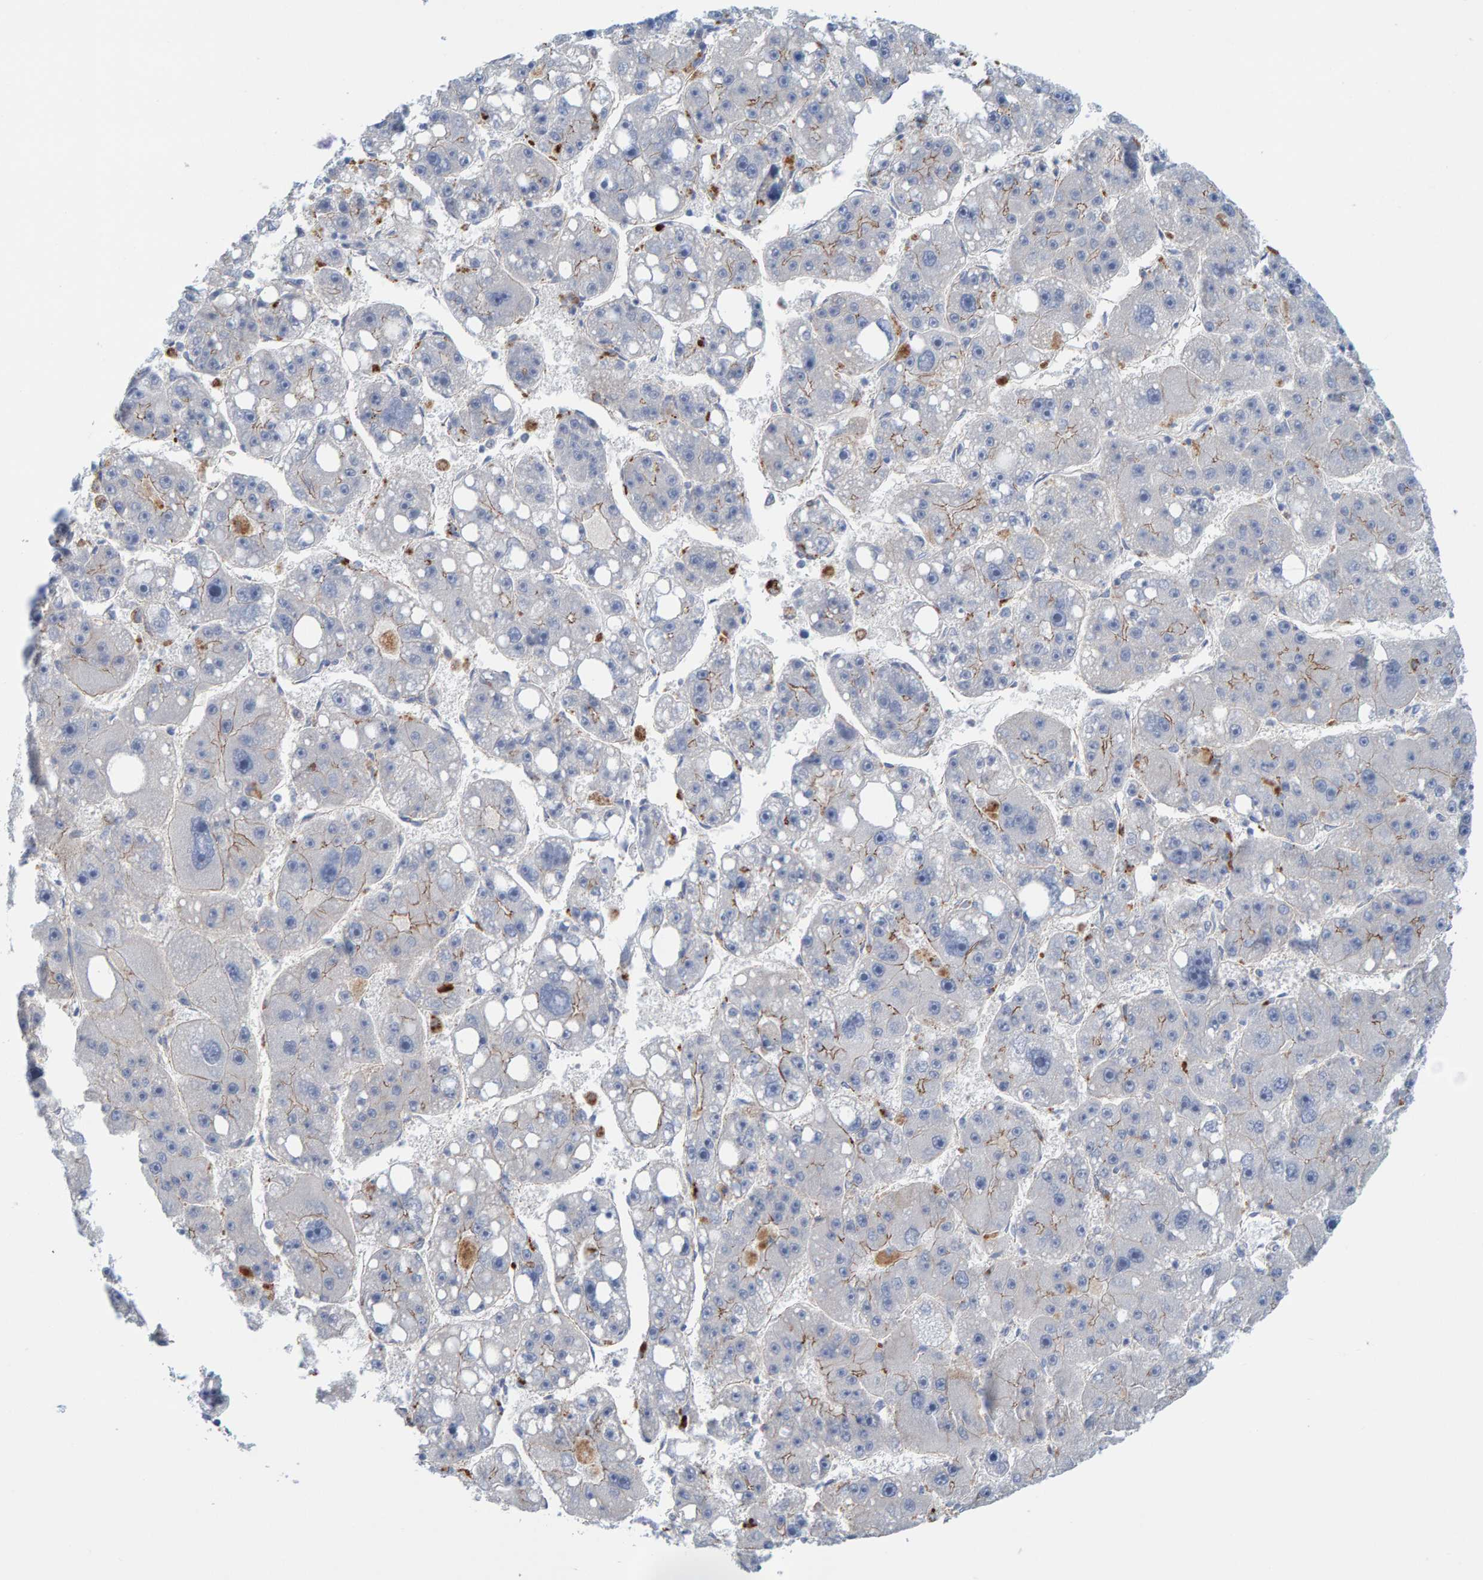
{"staining": {"intensity": "negative", "quantity": "none", "location": "none"}, "tissue": "liver cancer", "cell_type": "Tumor cells", "image_type": "cancer", "snomed": [{"axis": "morphology", "description": "Carcinoma, Hepatocellular, NOS"}, {"axis": "topography", "description": "Liver"}], "caption": "A micrograph of human hepatocellular carcinoma (liver) is negative for staining in tumor cells.", "gene": "KRBA2", "patient": {"sex": "female", "age": 61}}